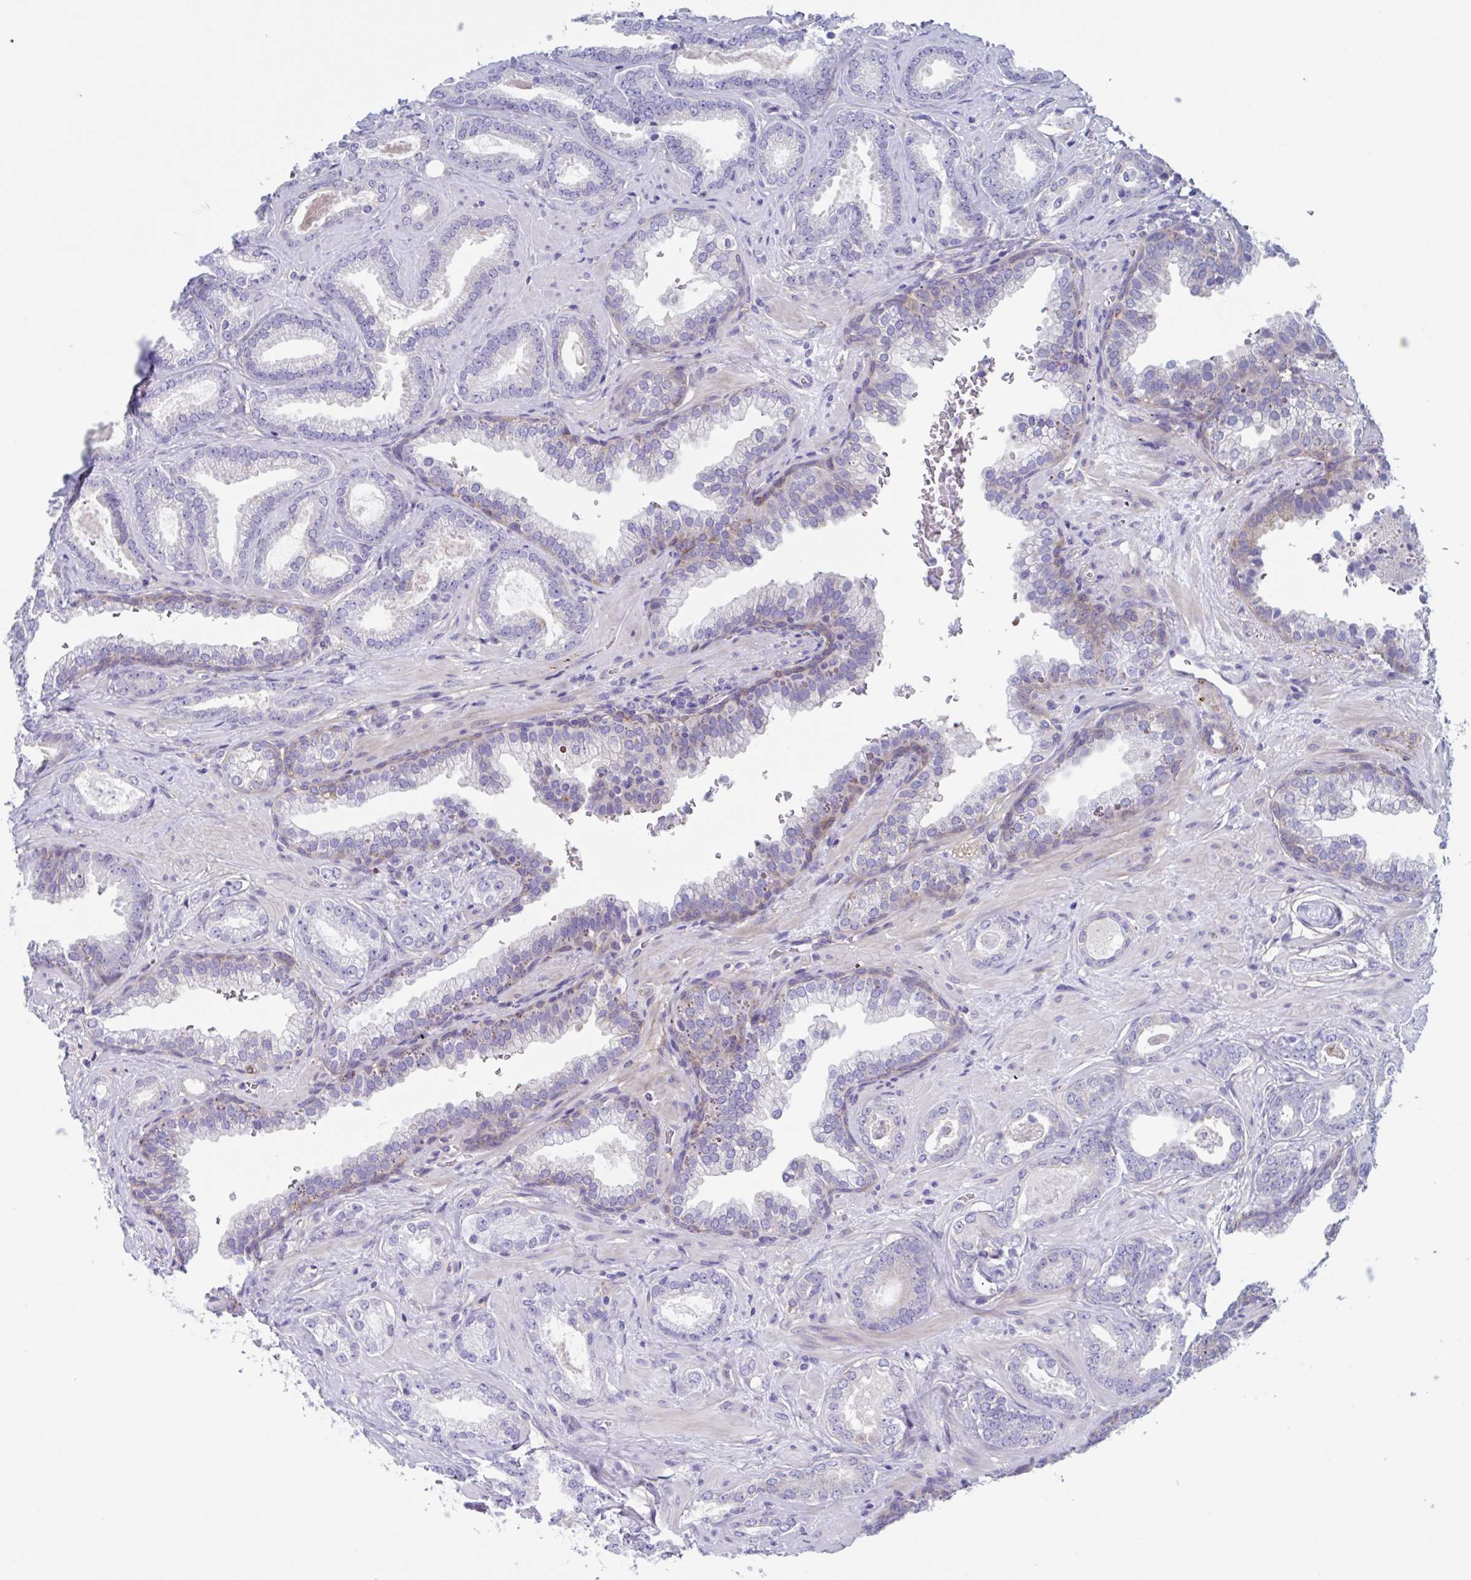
{"staining": {"intensity": "negative", "quantity": "none", "location": "none"}, "tissue": "prostate cancer", "cell_type": "Tumor cells", "image_type": "cancer", "snomed": [{"axis": "morphology", "description": "Adenocarcinoma, High grade"}, {"axis": "topography", "description": "Prostate"}], "caption": "This is a micrograph of immunohistochemistry staining of prostate high-grade adenocarcinoma, which shows no positivity in tumor cells. (Stains: DAB immunohistochemistry (IHC) with hematoxylin counter stain, Microscopy: brightfield microscopy at high magnification).", "gene": "LPIN3", "patient": {"sex": "male", "age": 58}}